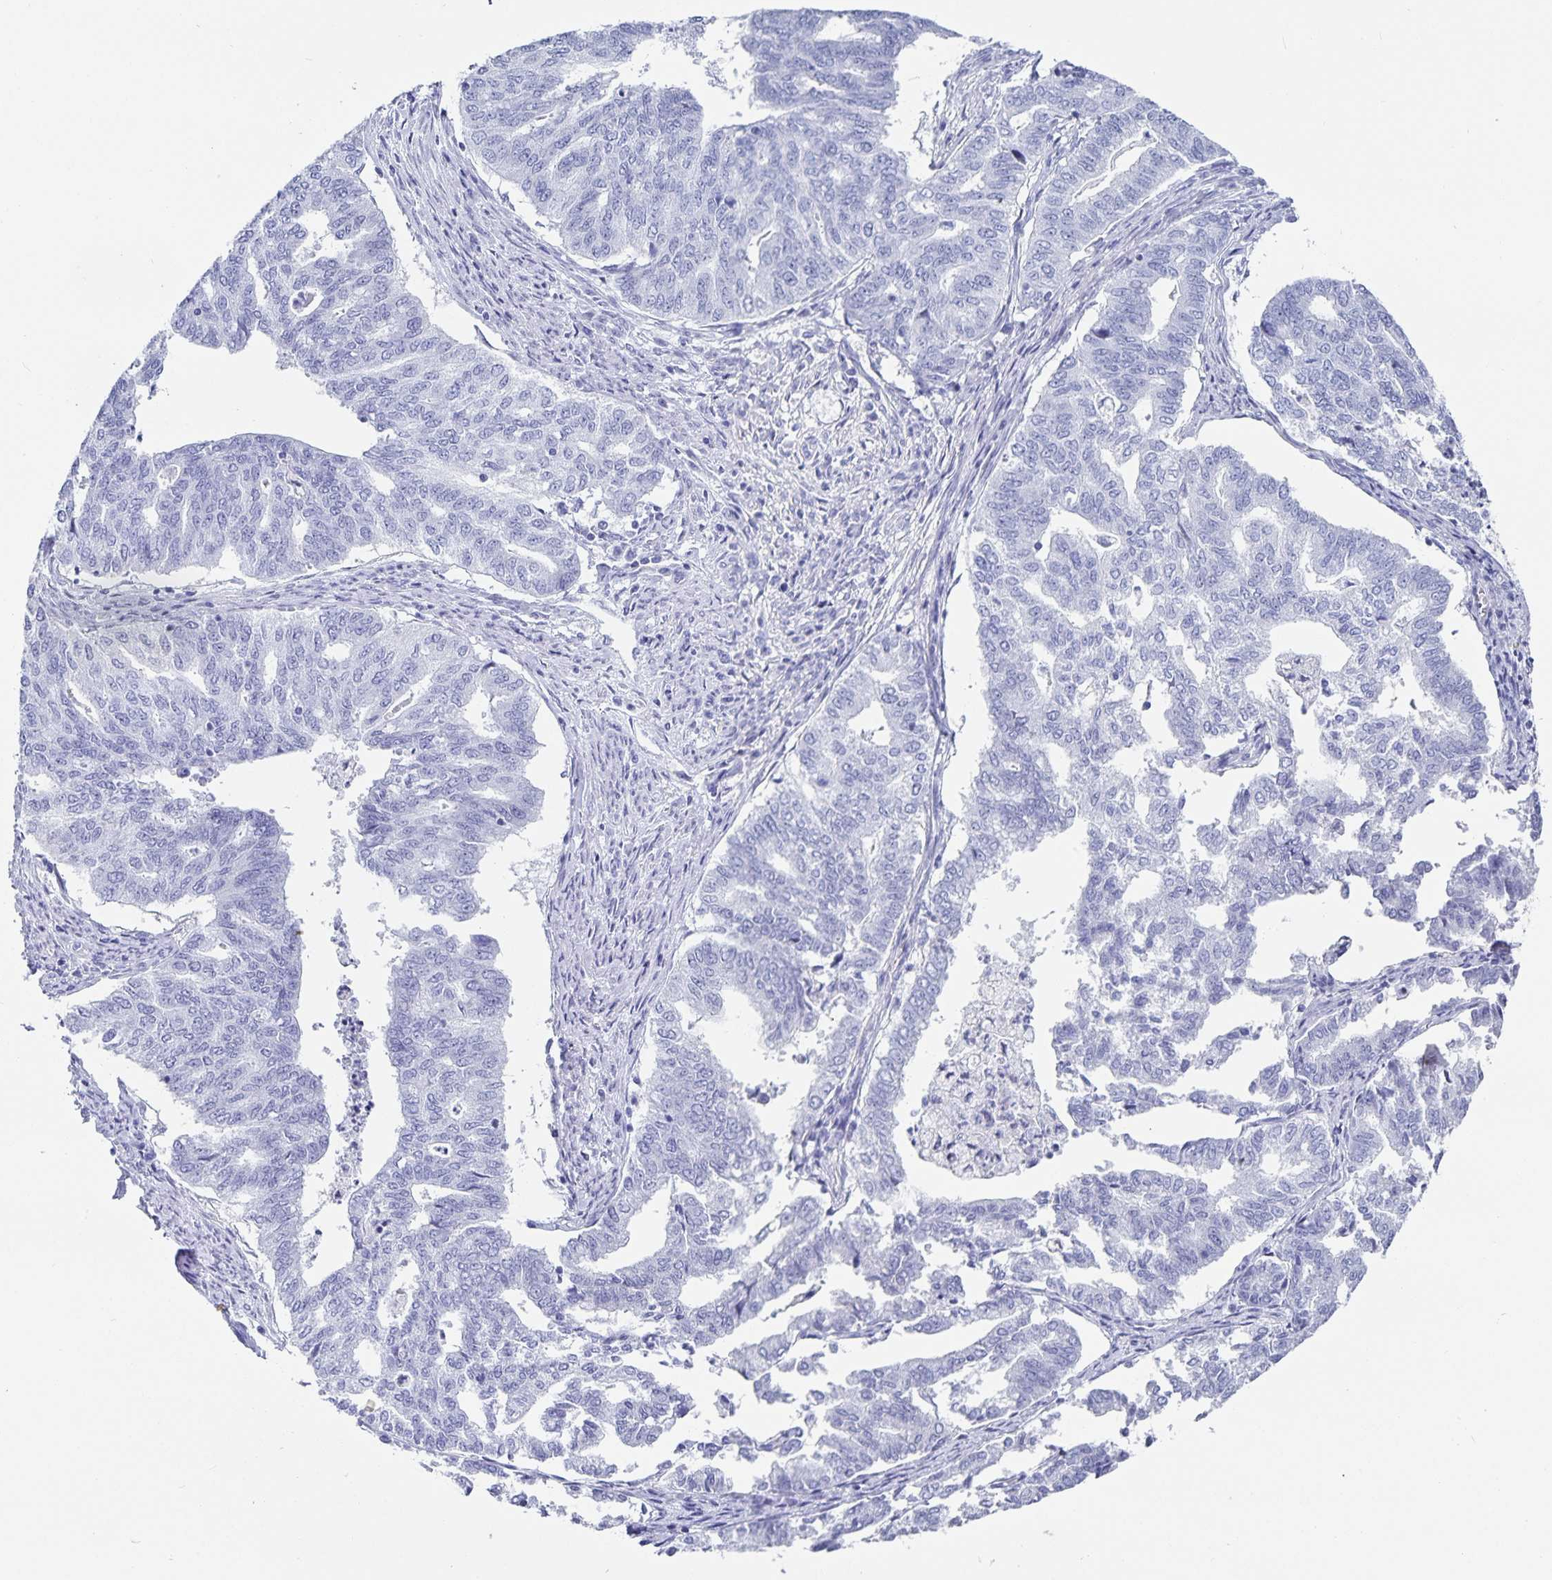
{"staining": {"intensity": "negative", "quantity": "none", "location": "none"}, "tissue": "endometrial cancer", "cell_type": "Tumor cells", "image_type": "cancer", "snomed": [{"axis": "morphology", "description": "Adenocarcinoma, NOS"}, {"axis": "topography", "description": "Endometrium"}], "caption": "Histopathology image shows no significant protein positivity in tumor cells of endometrial cancer. (Stains: DAB immunohistochemistry with hematoxylin counter stain, Microscopy: brightfield microscopy at high magnification).", "gene": "C19orf73", "patient": {"sex": "female", "age": 79}}